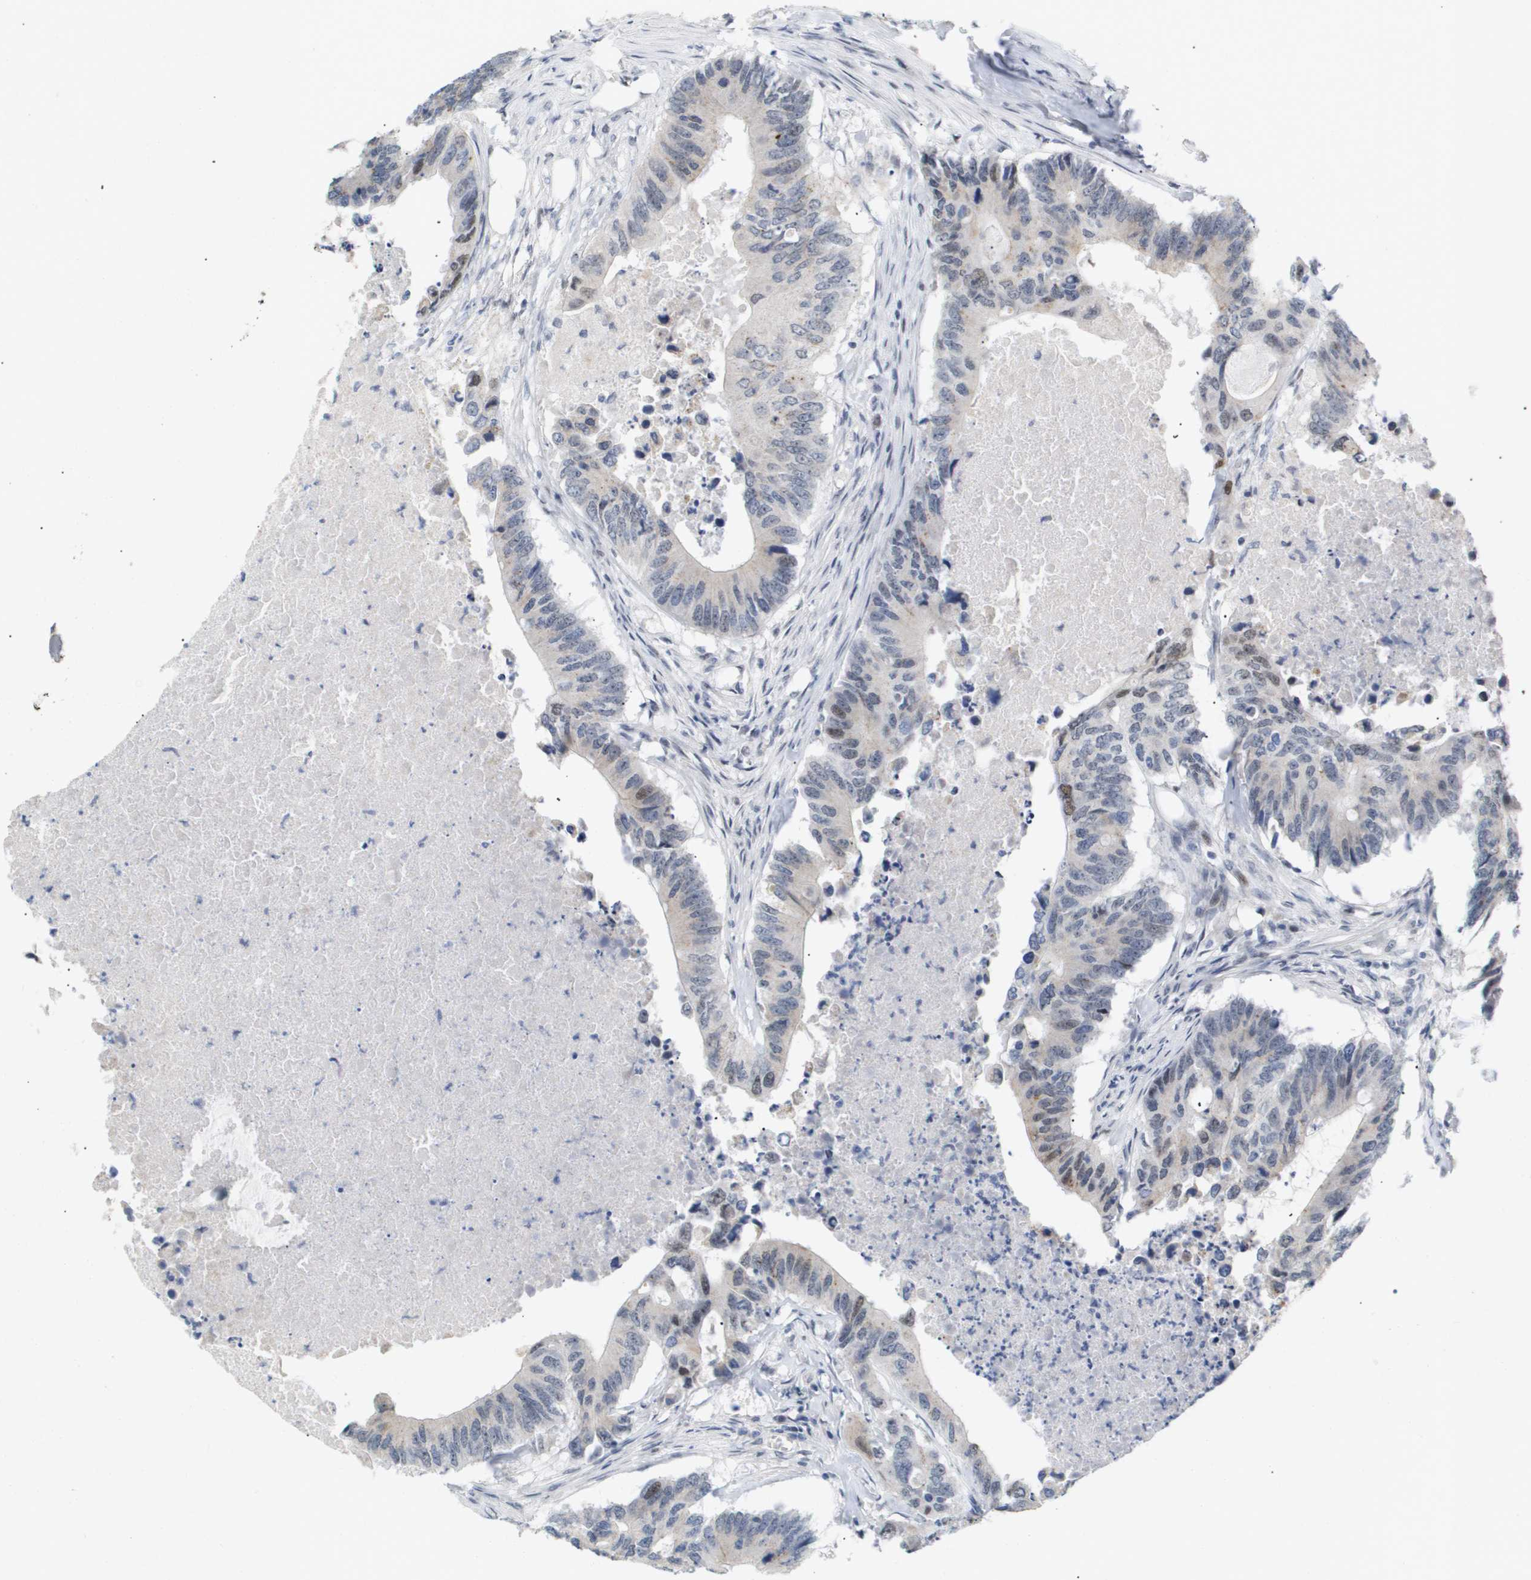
{"staining": {"intensity": "moderate", "quantity": "<25%", "location": "nuclear"}, "tissue": "colorectal cancer", "cell_type": "Tumor cells", "image_type": "cancer", "snomed": [{"axis": "morphology", "description": "Adenocarcinoma, NOS"}, {"axis": "topography", "description": "Colon"}], "caption": "Immunohistochemistry (IHC) image of neoplastic tissue: colorectal adenocarcinoma stained using immunohistochemistry (IHC) reveals low levels of moderate protein expression localized specifically in the nuclear of tumor cells, appearing as a nuclear brown color.", "gene": "PPARD", "patient": {"sex": "male", "age": 71}}